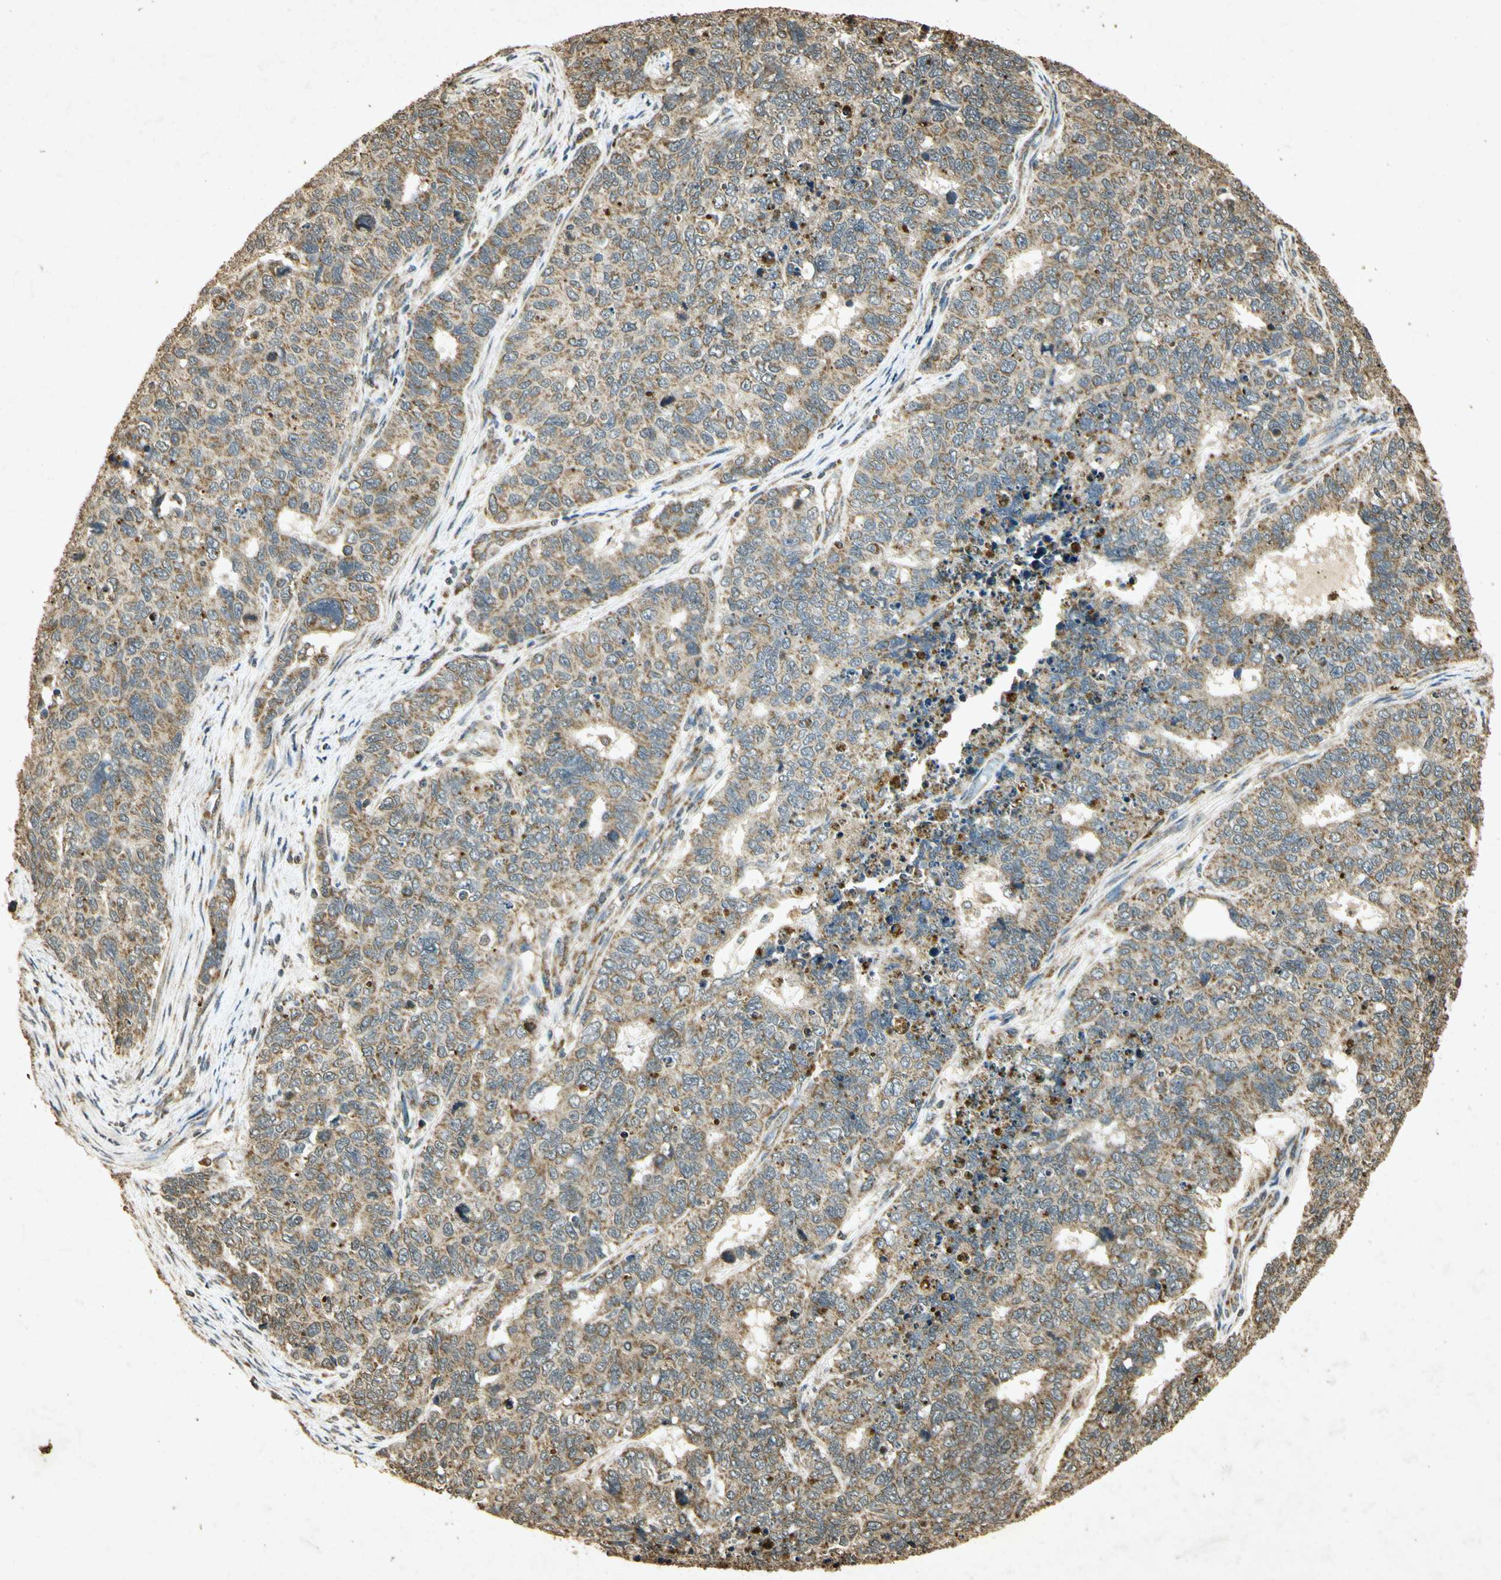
{"staining": {"intensity": "weak", "quantity": "25%-75%", "location": "cytoplasmic/membranous"}, "tissue": "cervical cancer", "cell_type": "Tumor cells", "image_type": "cancer", "snomed": [{"axis": "morphology", "description": "Squamous cell carcinoma, NOS"}, {"axis": "topography", "description": "Cervix"}], "caption": "Immunohistochemistry (IHC) histopathology image of cervical cancer (squamous cell carcinoma) stained for a protein (brown), which shows low levels of weak cytoplasmic/membranous expression in about 25%-75% of tumor cells.", "gene": "PRDX3", "patient": {"sex": "female", "age": 63}}